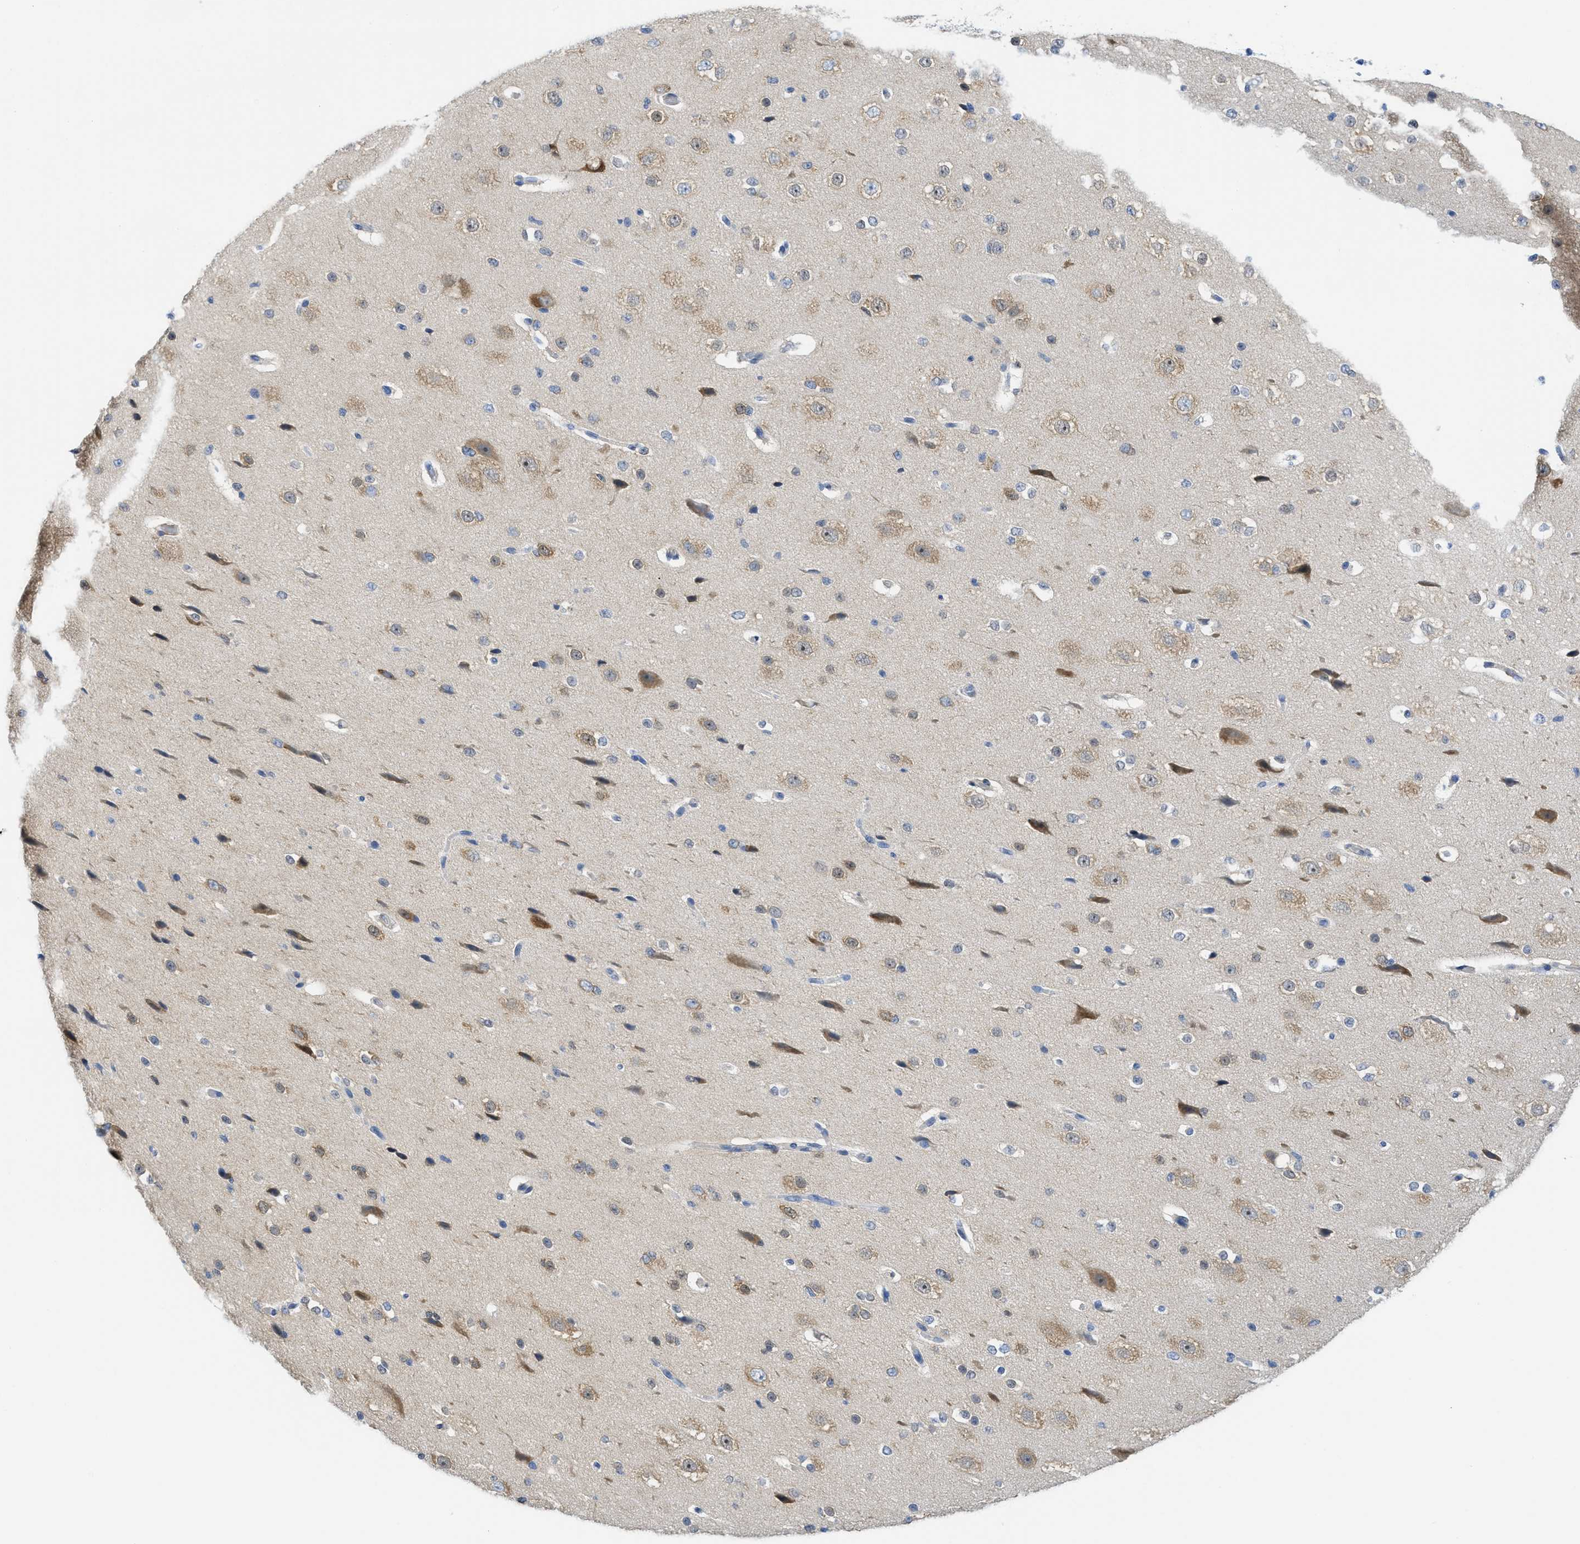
{"staining": {"intensity": "weak", "quantity": ">75%", "location": "cytoplasmic/membranous"}, "tissue": "cerebral cortex", "cell_type": "Endothelial cells", "image_type": "normal", "snomed": [{"axis": "morphology", "description": "Normal tissue, NOS"}, {"axis": "morphology", "description": "Developmental malformation"}, {"axis": "topography", "description": "Cerebral cortex"}], "caption": "This is a micrograph of immunohistochemistry (IHC) staining of unremarkable cerebral cortex, which shows weak positivity in the cytoplasmic/membranous of endothelial cells.", "gene": "TUB", "patient": {"sex": "female", "age": 30}}